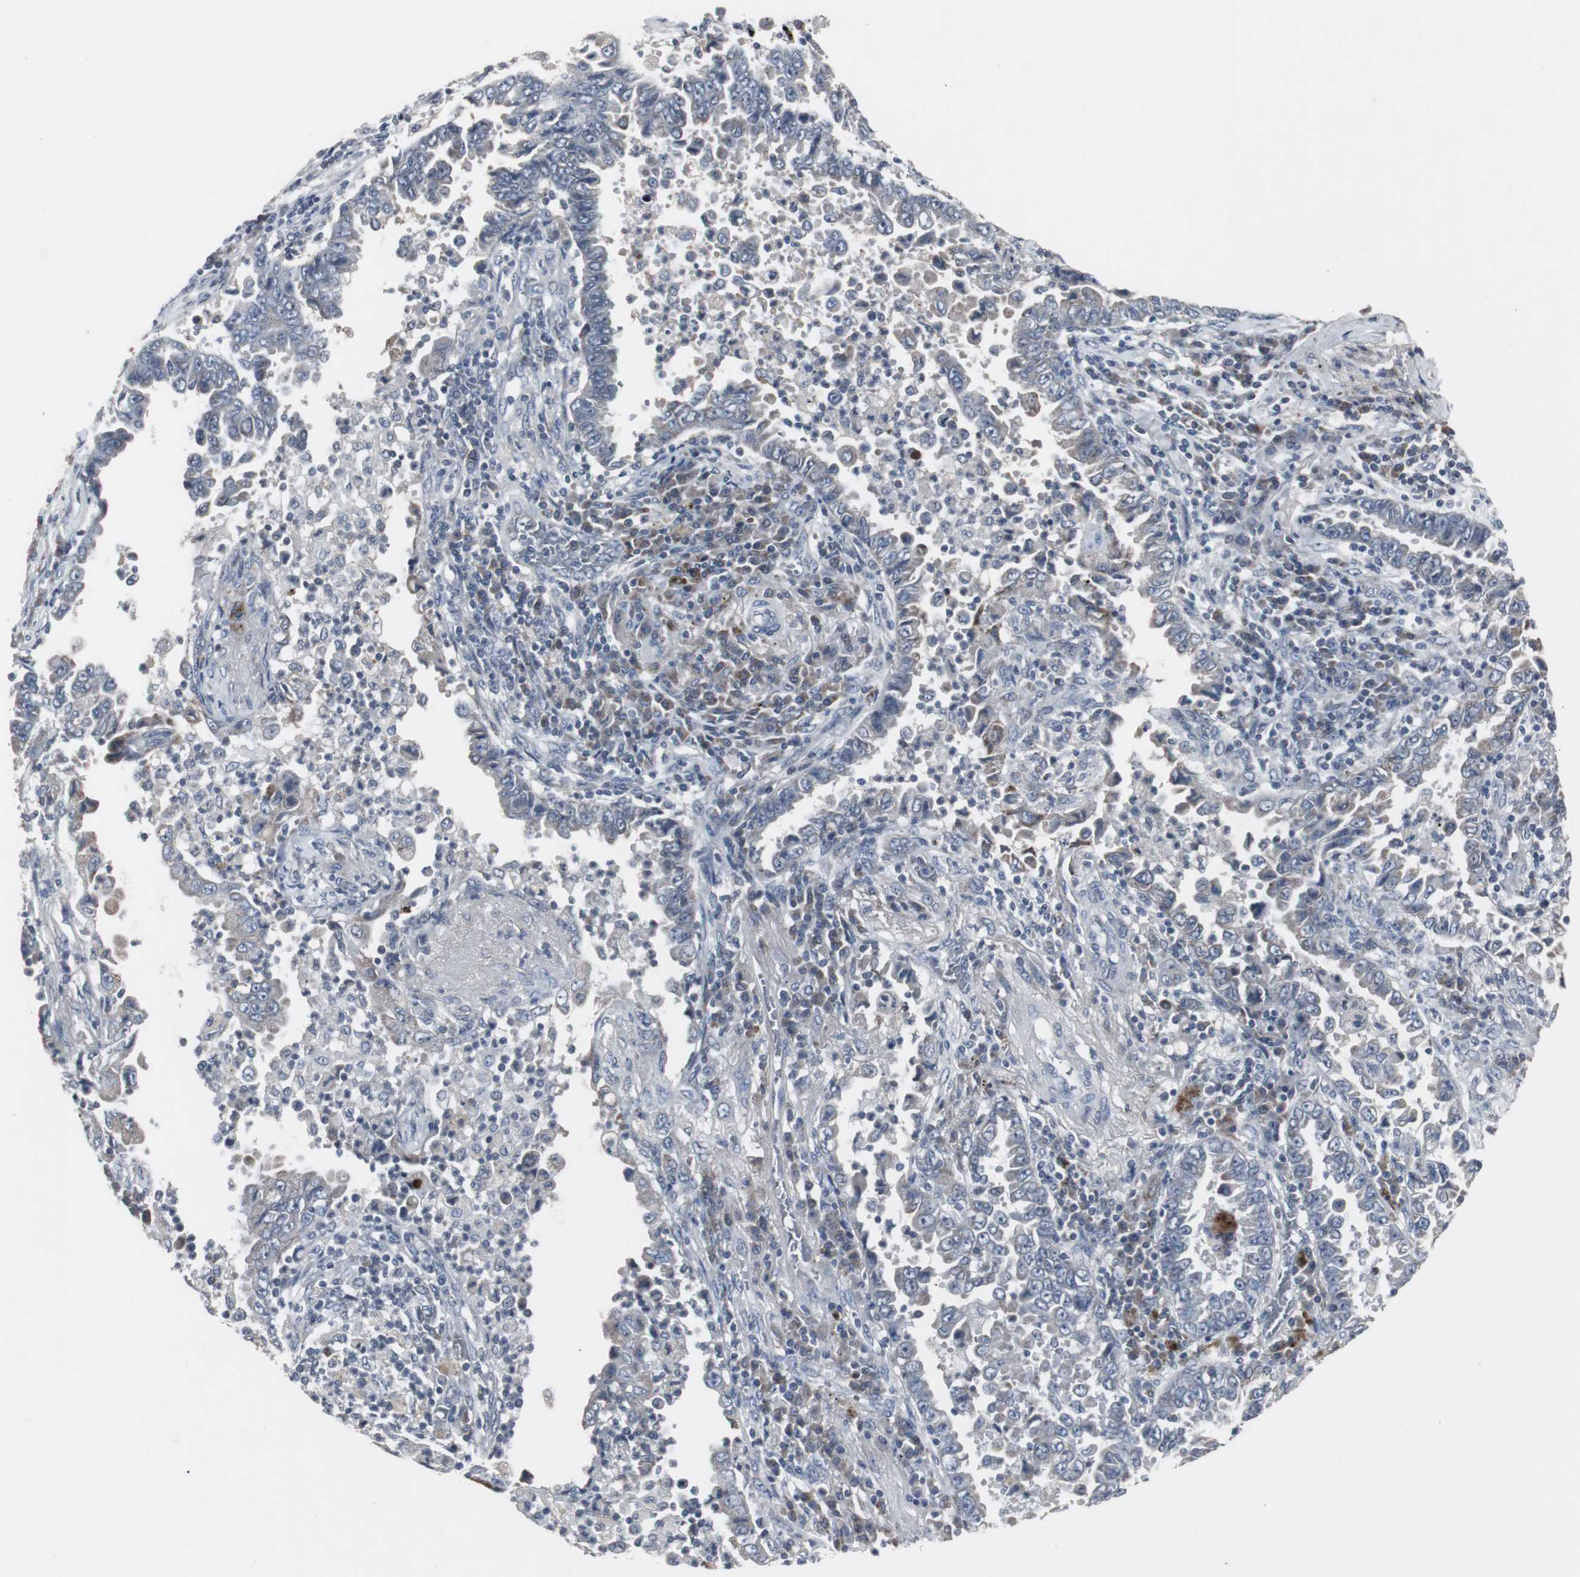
{"staining": {"intensity": "weak", "quantity": "25%-75%", "location": "cytoplasmic/membranous"}, "tissue": "lung cancer", "cell_type": "Tumor cells", "image_type": "cancer", "snomed": [{"axis": "morphology", "description": "Normal tissue, NOS"}, {"axis": "morphology", "description": "Inflammation, NOS"}, {"axis": "morphology", "description": "Adenocarcinoma, NOS"}, {"axis": "topography", "description": "Lung"}], "caption": "IHC (DAB (3,3'-diaminobenzidine)) staining of adenocarcinoma (lung) shows weak cytoplasmic/membranous protein expression in approximately 25%-75% of tumor cells.", "gene": "ACAA1", "patient": {"sex": "female", "age": 64}}